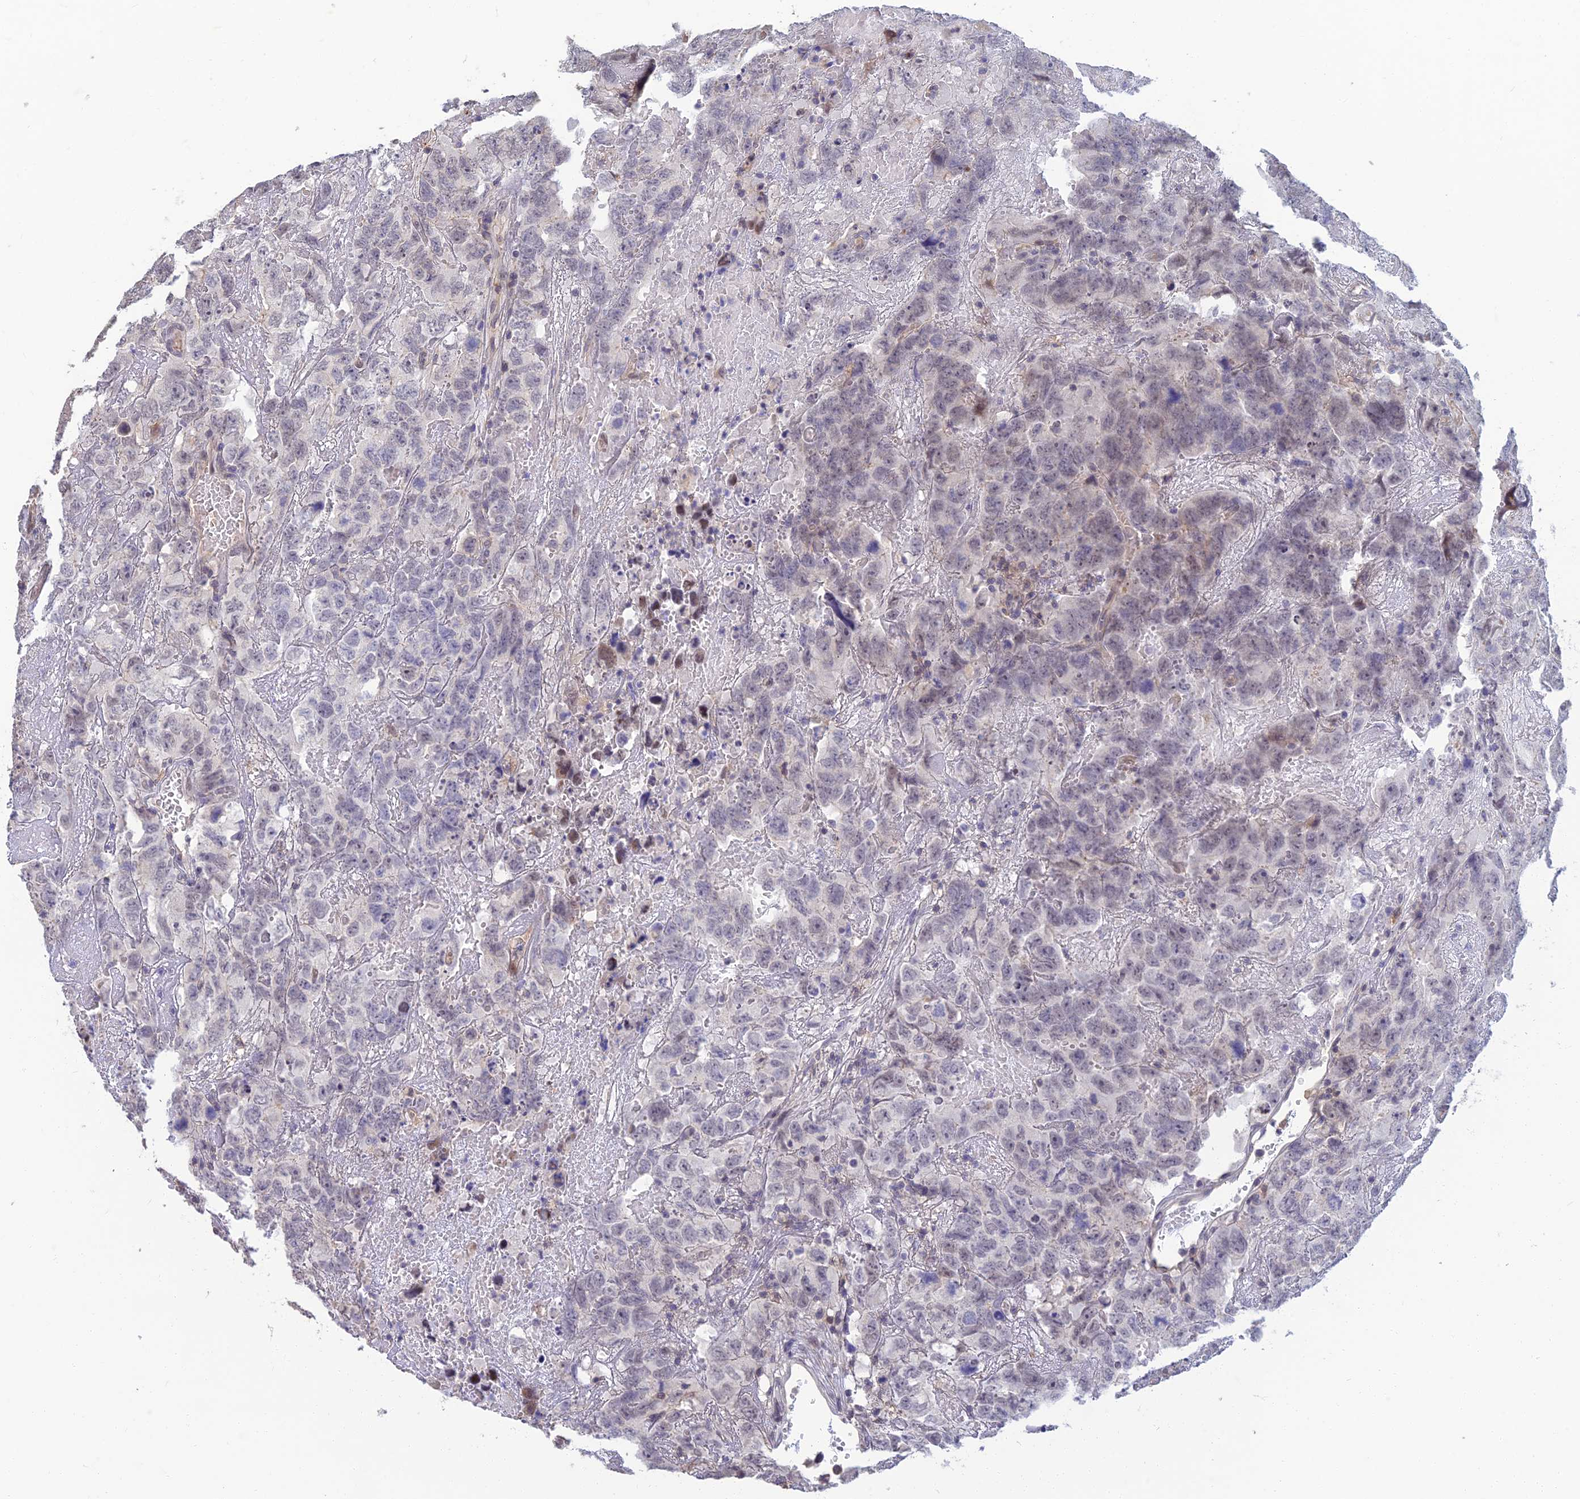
{"staining": {"intensity": "negative", "quantity": "none", "location": "none"}, "tissue": "testis cancer", "cell_type": "Tumor cells", "image_type": "cancer", "snomed": [{"axis": "morphology", "description": "Carcinoma, Embryonal, NOS"}, {"axis": "topography", "description": "Testis"}], "caption": "DAB (3,3'-diaminobenzidine) immunohistochemical staining of human testis cancer (embryonal carcinoma) reveals no significant expression in tumor cells. (DAB IHC with hematoxylin counter stain).", "gene": "LRRN3", "patient": {"sex": "male", "age": 45}}